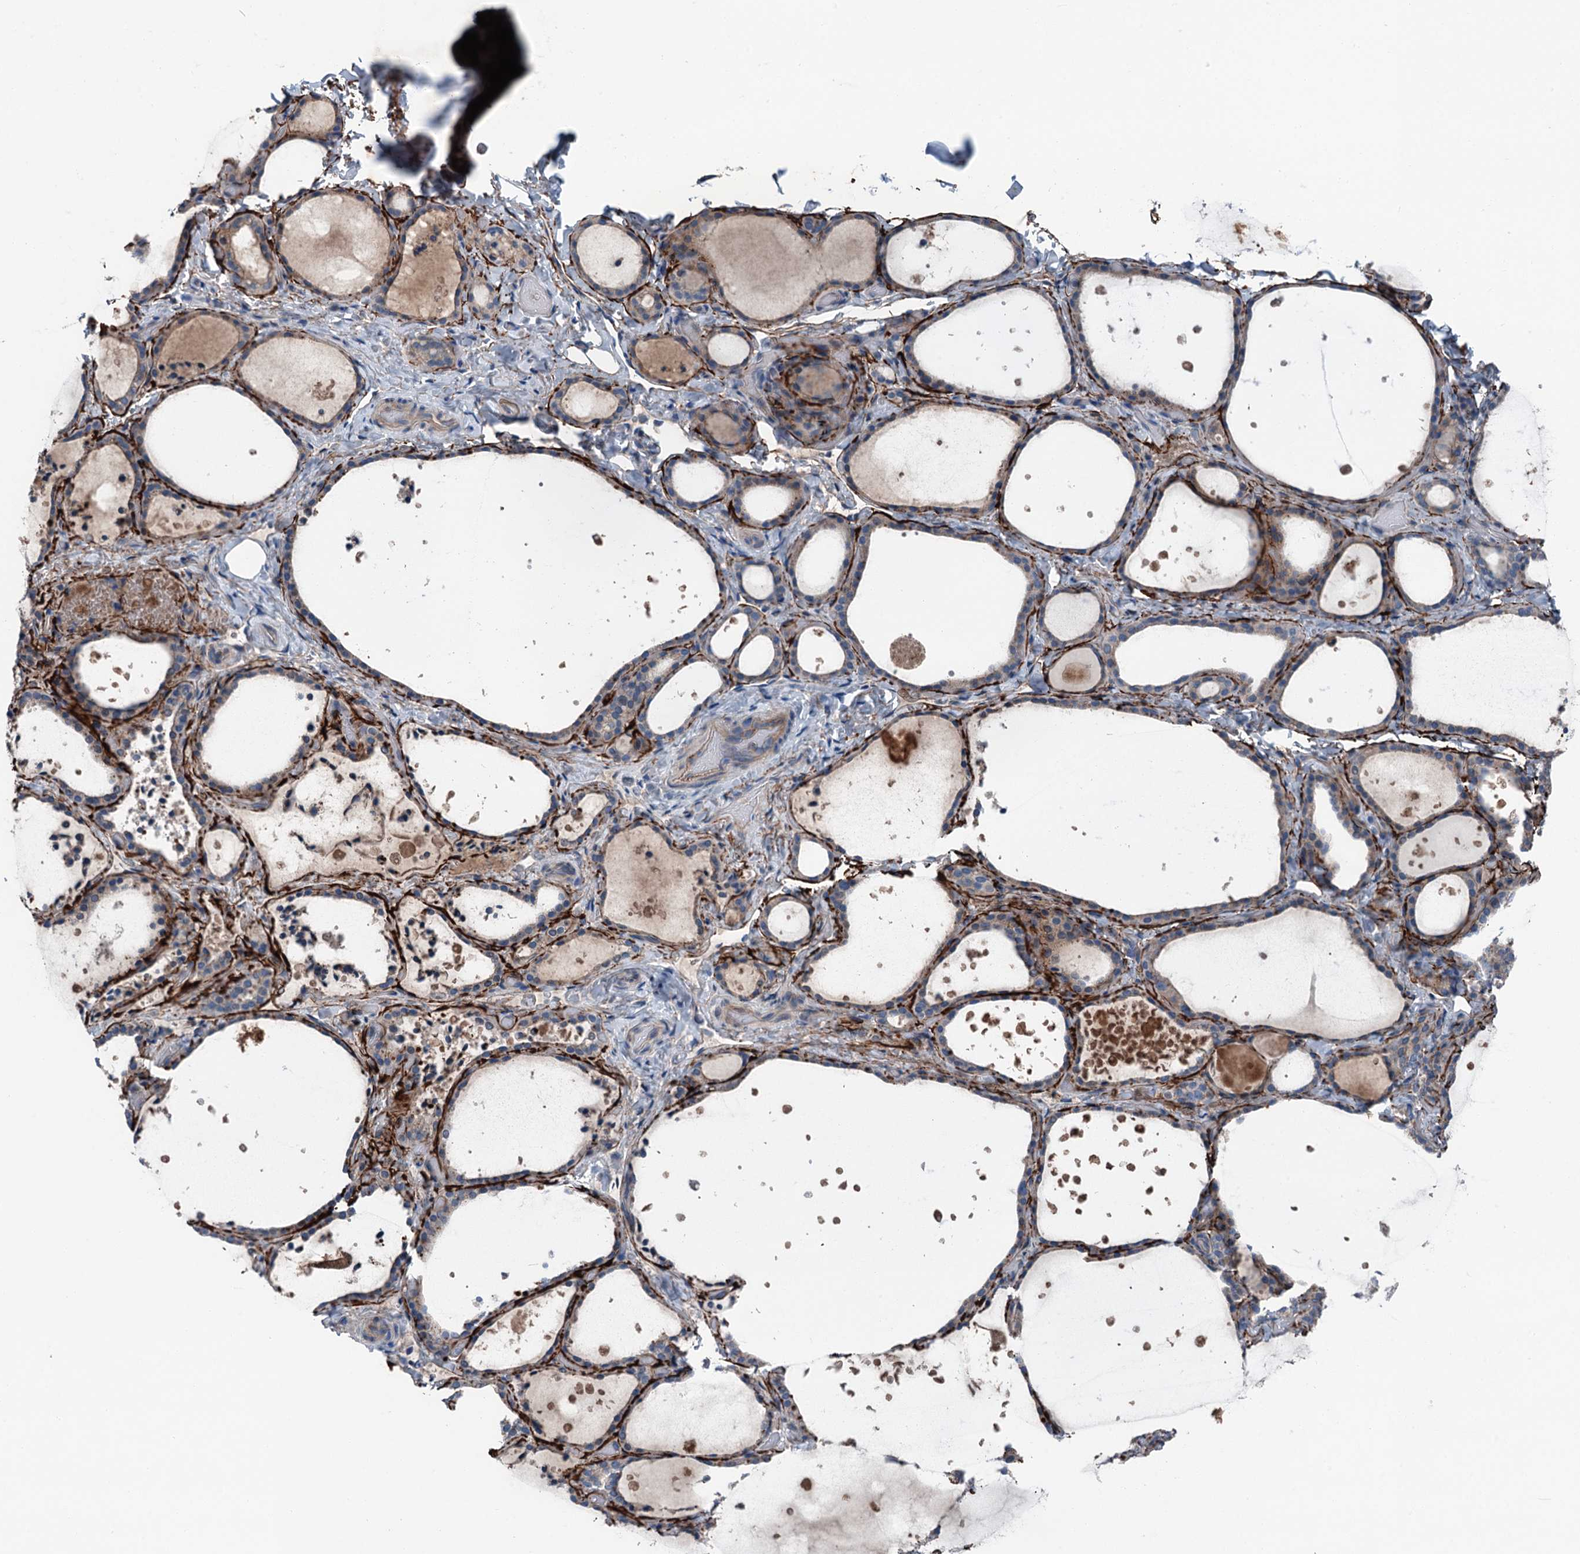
{"staining": {"intensity": "moderate", "quantity": "<25%", "location": "cytoplasmic/membranous"}, "tissue": "thyroid gland", "cell_type": "Glandular cells", "image_type": "normal", "snomed": [{"axis": "morphology", "description": "Normal tissue, NOS"}, {"axis": "topography", "description": "Thyroid gland"}], "caption": "IHC micrograph of benign thyroid gland: human thyroid gland stained using immunohistochemistry (IHC) demonstrates low levels of moderate protein expression localized specifically in the cytoplasmic/membranous of glandular cells, appearing as a cytoplasmic/membranous brown color.", "gene": "SLC2A10", "patient": {"sex": "female", "age": 44}}